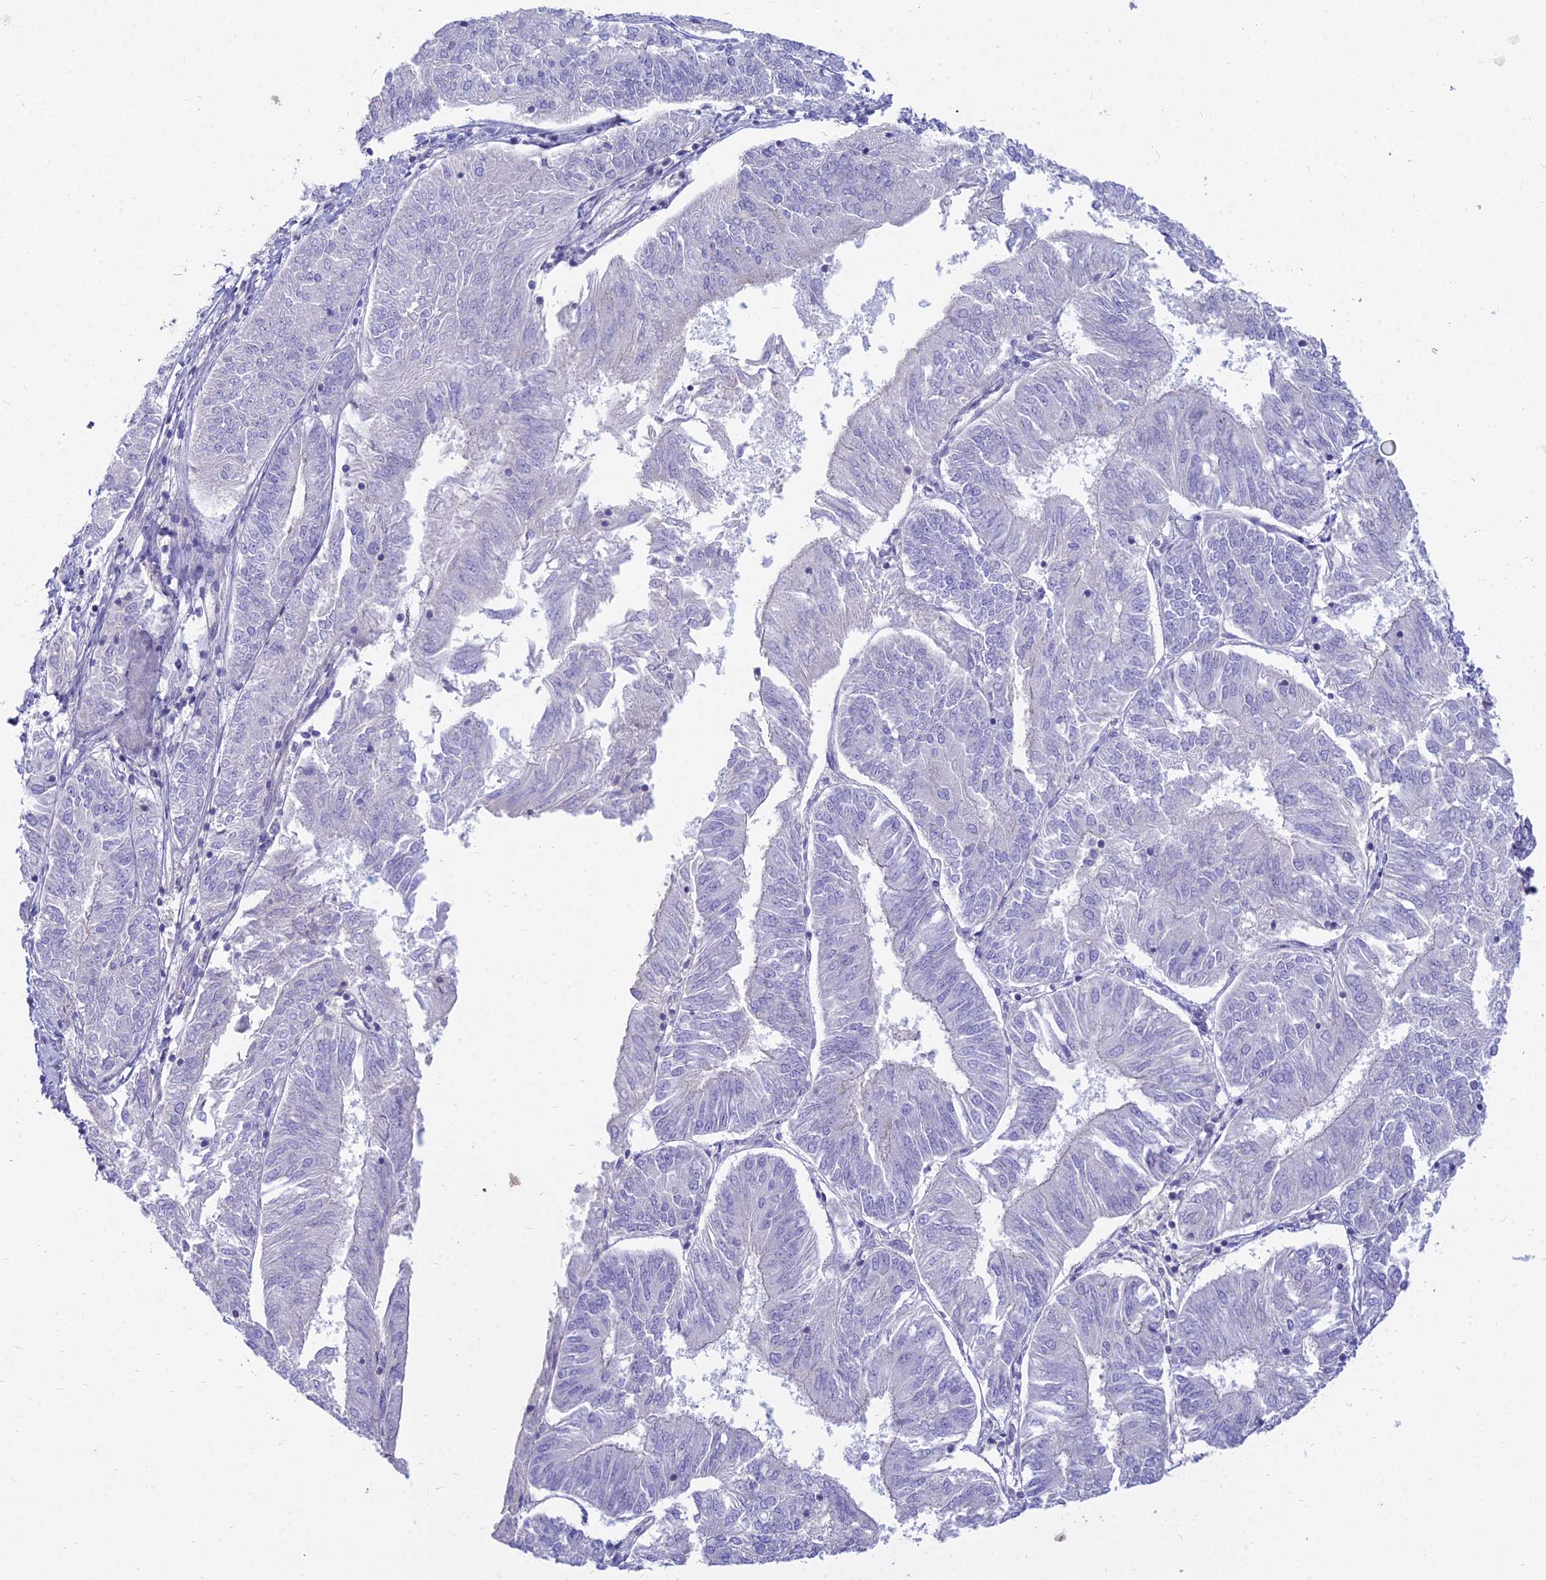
{"staining": {"intensity": "negative", "quantity": "none", "location": "none"}, "tissue": "endometrial cancer", "cell_type": "Tumor cells", "image_type": "cancer", "snomed": [{"axis": "morphology", "description": "Adenocarcinoma, NOS"}, {"axis": "topography", "description": "Endometrium"}], "caption": "High power microscopy photomicrograph of an immunohistochemistry (IHC) image of adenocarcinoma (endometrial), revealing no significant expression in tumor cells.", "gene": "SMIM24", "patient": {"sex": "female", "age": 58}}